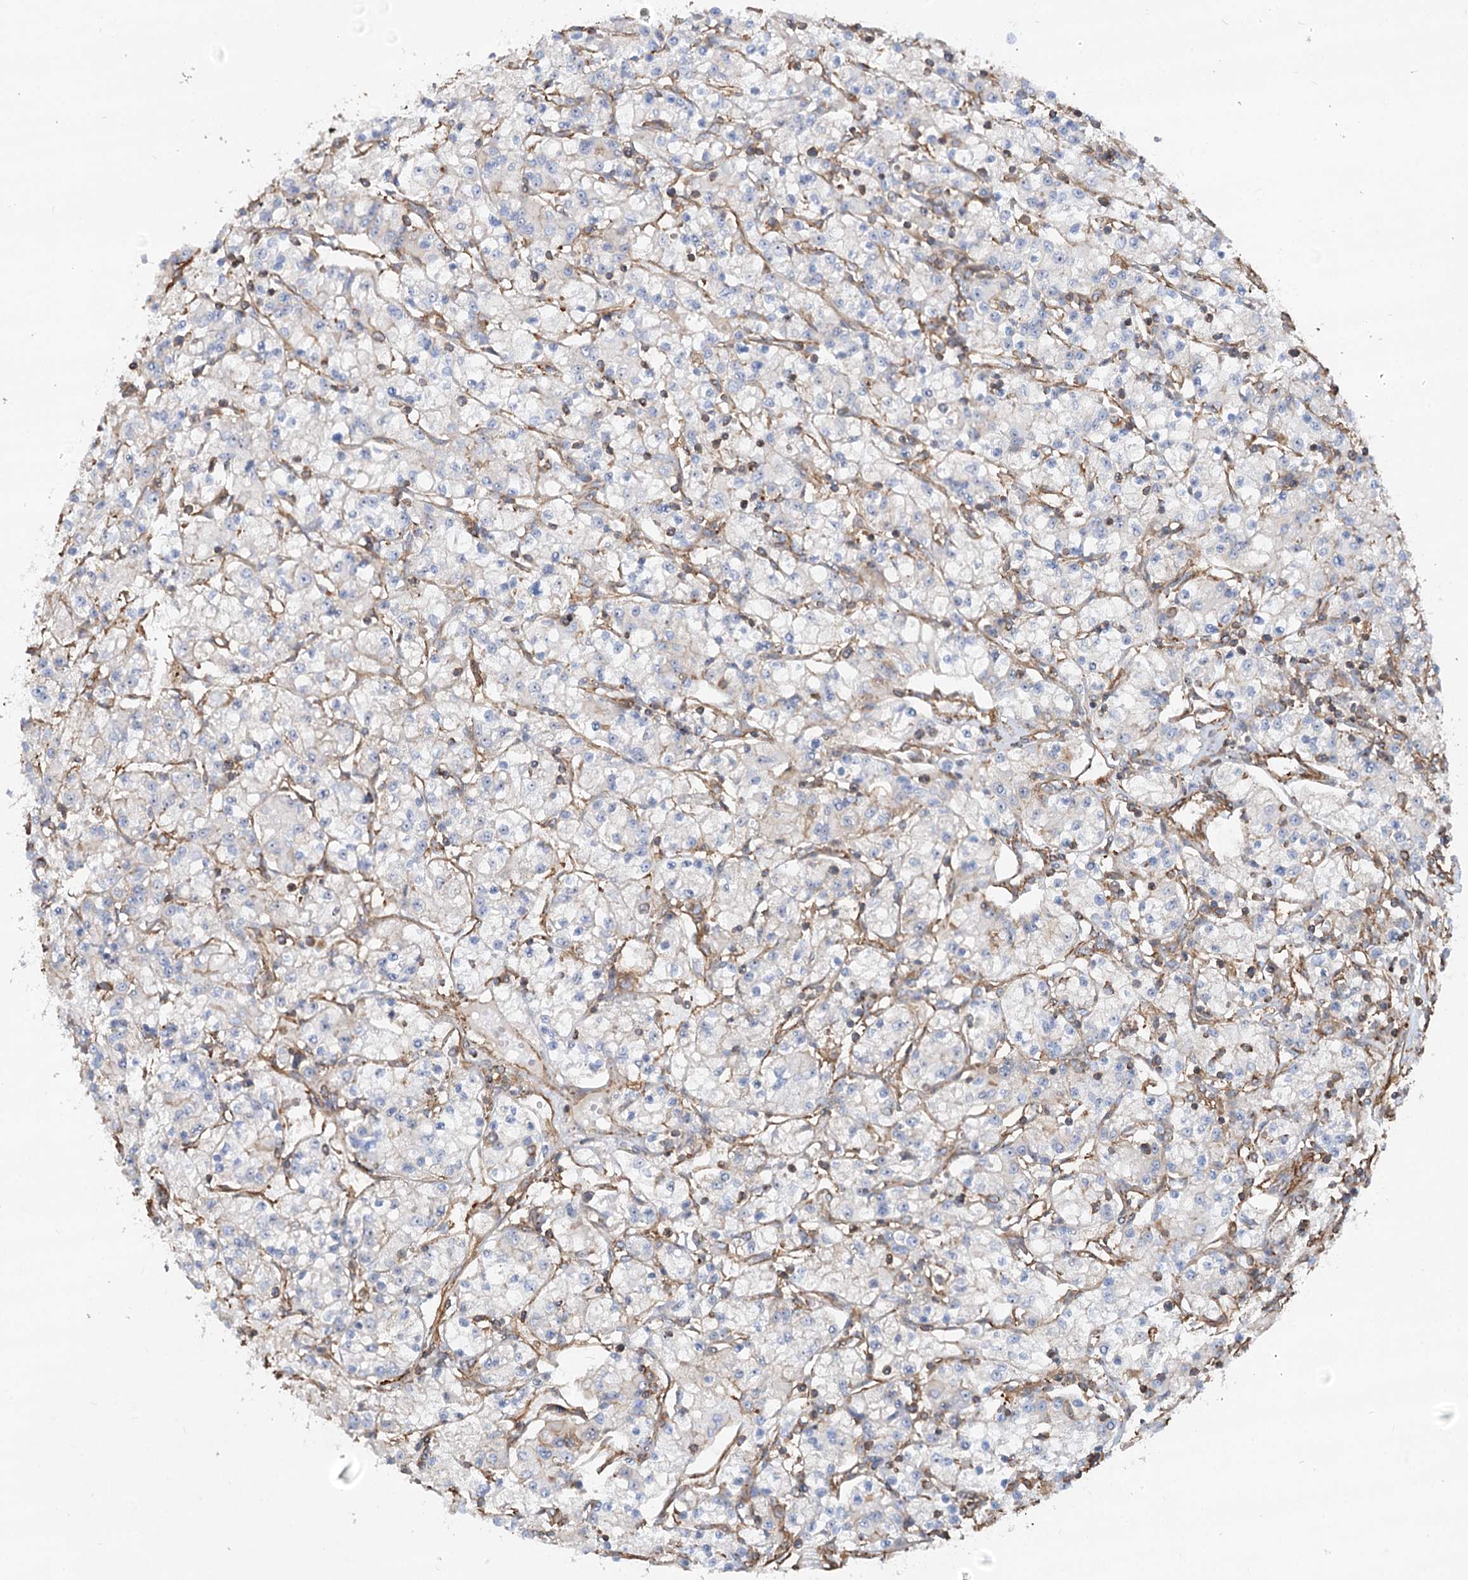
{"staining": {"intensity": "negative", "quantity": "none", "location": "none"}, "tissue": "renal cancer", "cell_type": "Tumor cells", "image_type": "cancer", "snomed": [{"axis": "morphology", "description": "Adenocarcinoma, NOS"}, {"axis": "topography", "description": "Kidney"}], "caption": "Tumor cells show no significant positivity in adenocarcinoma (renal). (DAB immunohistochemistry (IHC), high magnification).", "gene": "WDR36", "patient": {"sex": "female", "age": 59}}